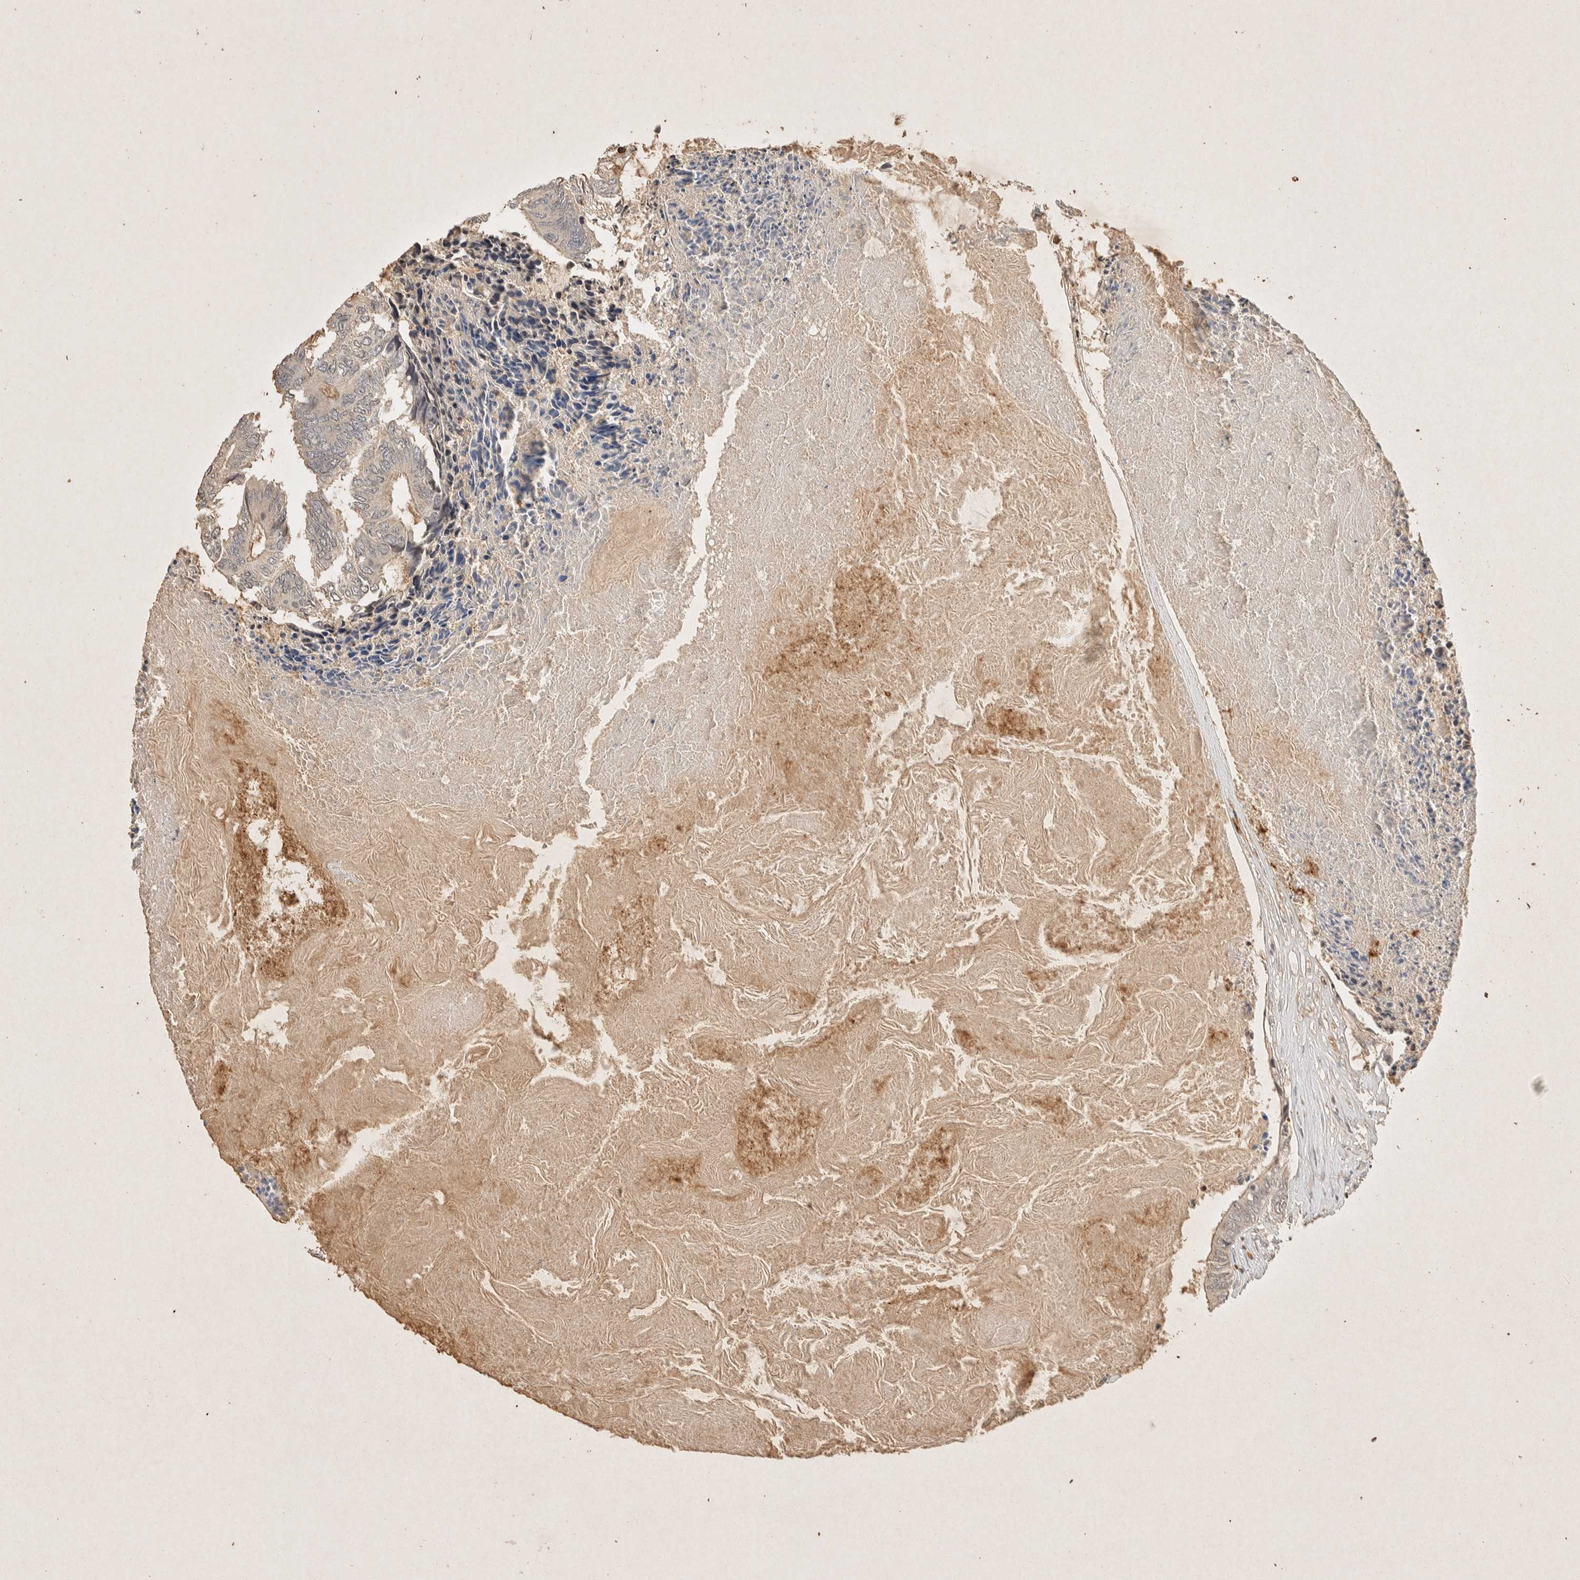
{"staining": {"intensity": "negative", "quantity": "none", "location": "none"}, "tissue": "colorectal cancer", "cell_type": "Tumor cells", "image_type": "cancer", "snomed": [{"axis": "morphology", "description": "Adenocarcinoma, NOS"}, {"axis": "topography", "description": "Rectum"}], "caption": "Immunohistochemistry histopathology image of neoplastic tissue: adenocarcinoma (colorectal) stained with DAB (3,3'-diaminobenzidine) exhibits no significant protein positivity in tumor cells.", "gene": "RAC2", "patient": {"sex": "male", "age": 63}}